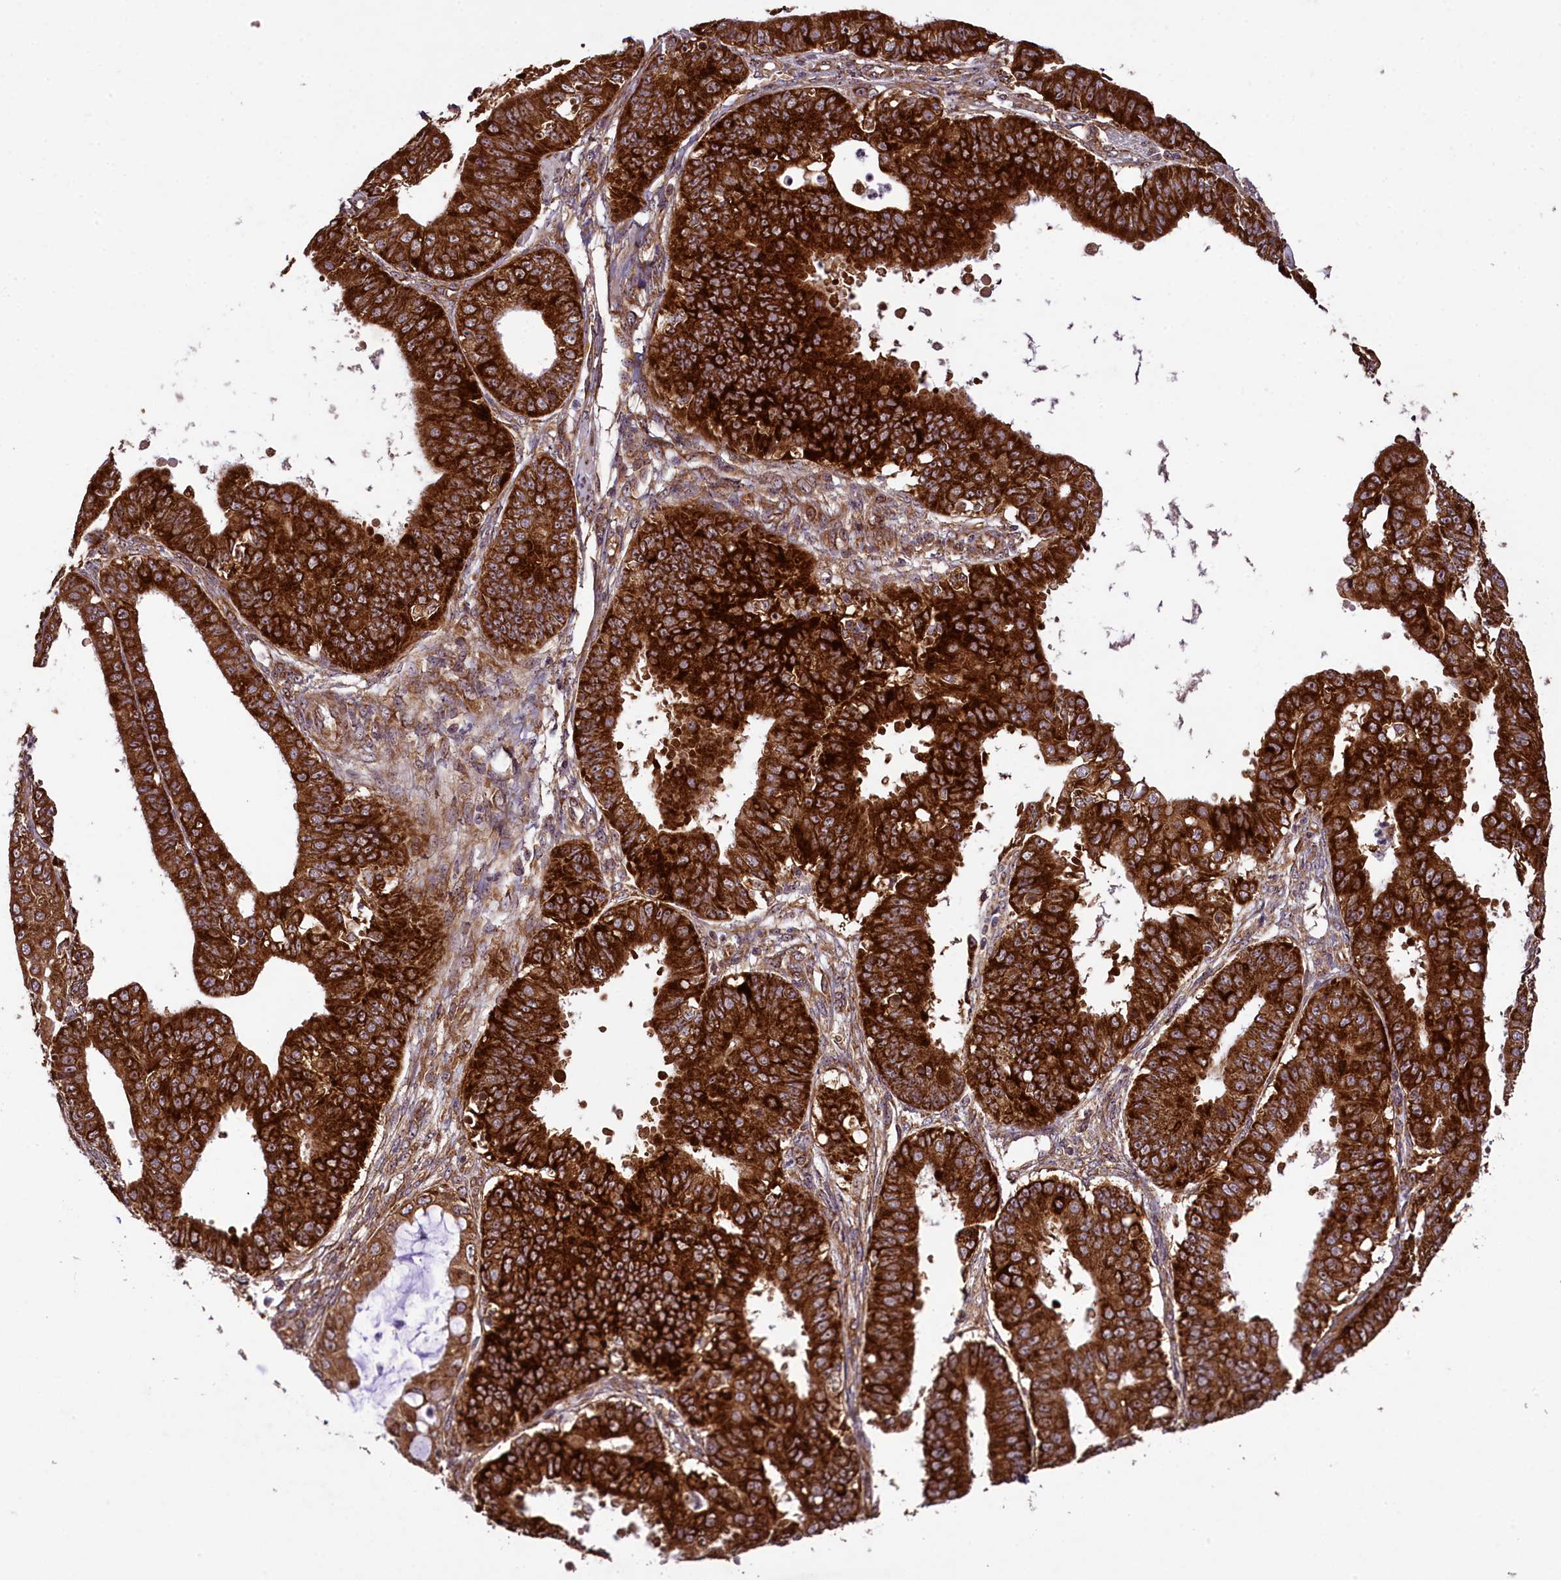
{"staining": {"intensity": "strong", "quantity": ">75%", "location": "cytoplasmic/membranous,nuclear"}, "tissue": "ovarian cancer", "cell_type": "Tumor cells", "image_type": "cancer", "snomed": [{"axis": "morphology", "description": "Carcinoma, endometroid"}, {"axis": "topography", "description": "Appendix"}, {"axis": "topography", "description": "Ovary"}], "caption": "Tumor cells exhibit strong cytoplasmic/membranous and nuclear positivity in approximately >75% of cells in ovarian endometroid carcinoma.", "gene": "LARP4", "patient": {"sex": "female", "age": 42}}